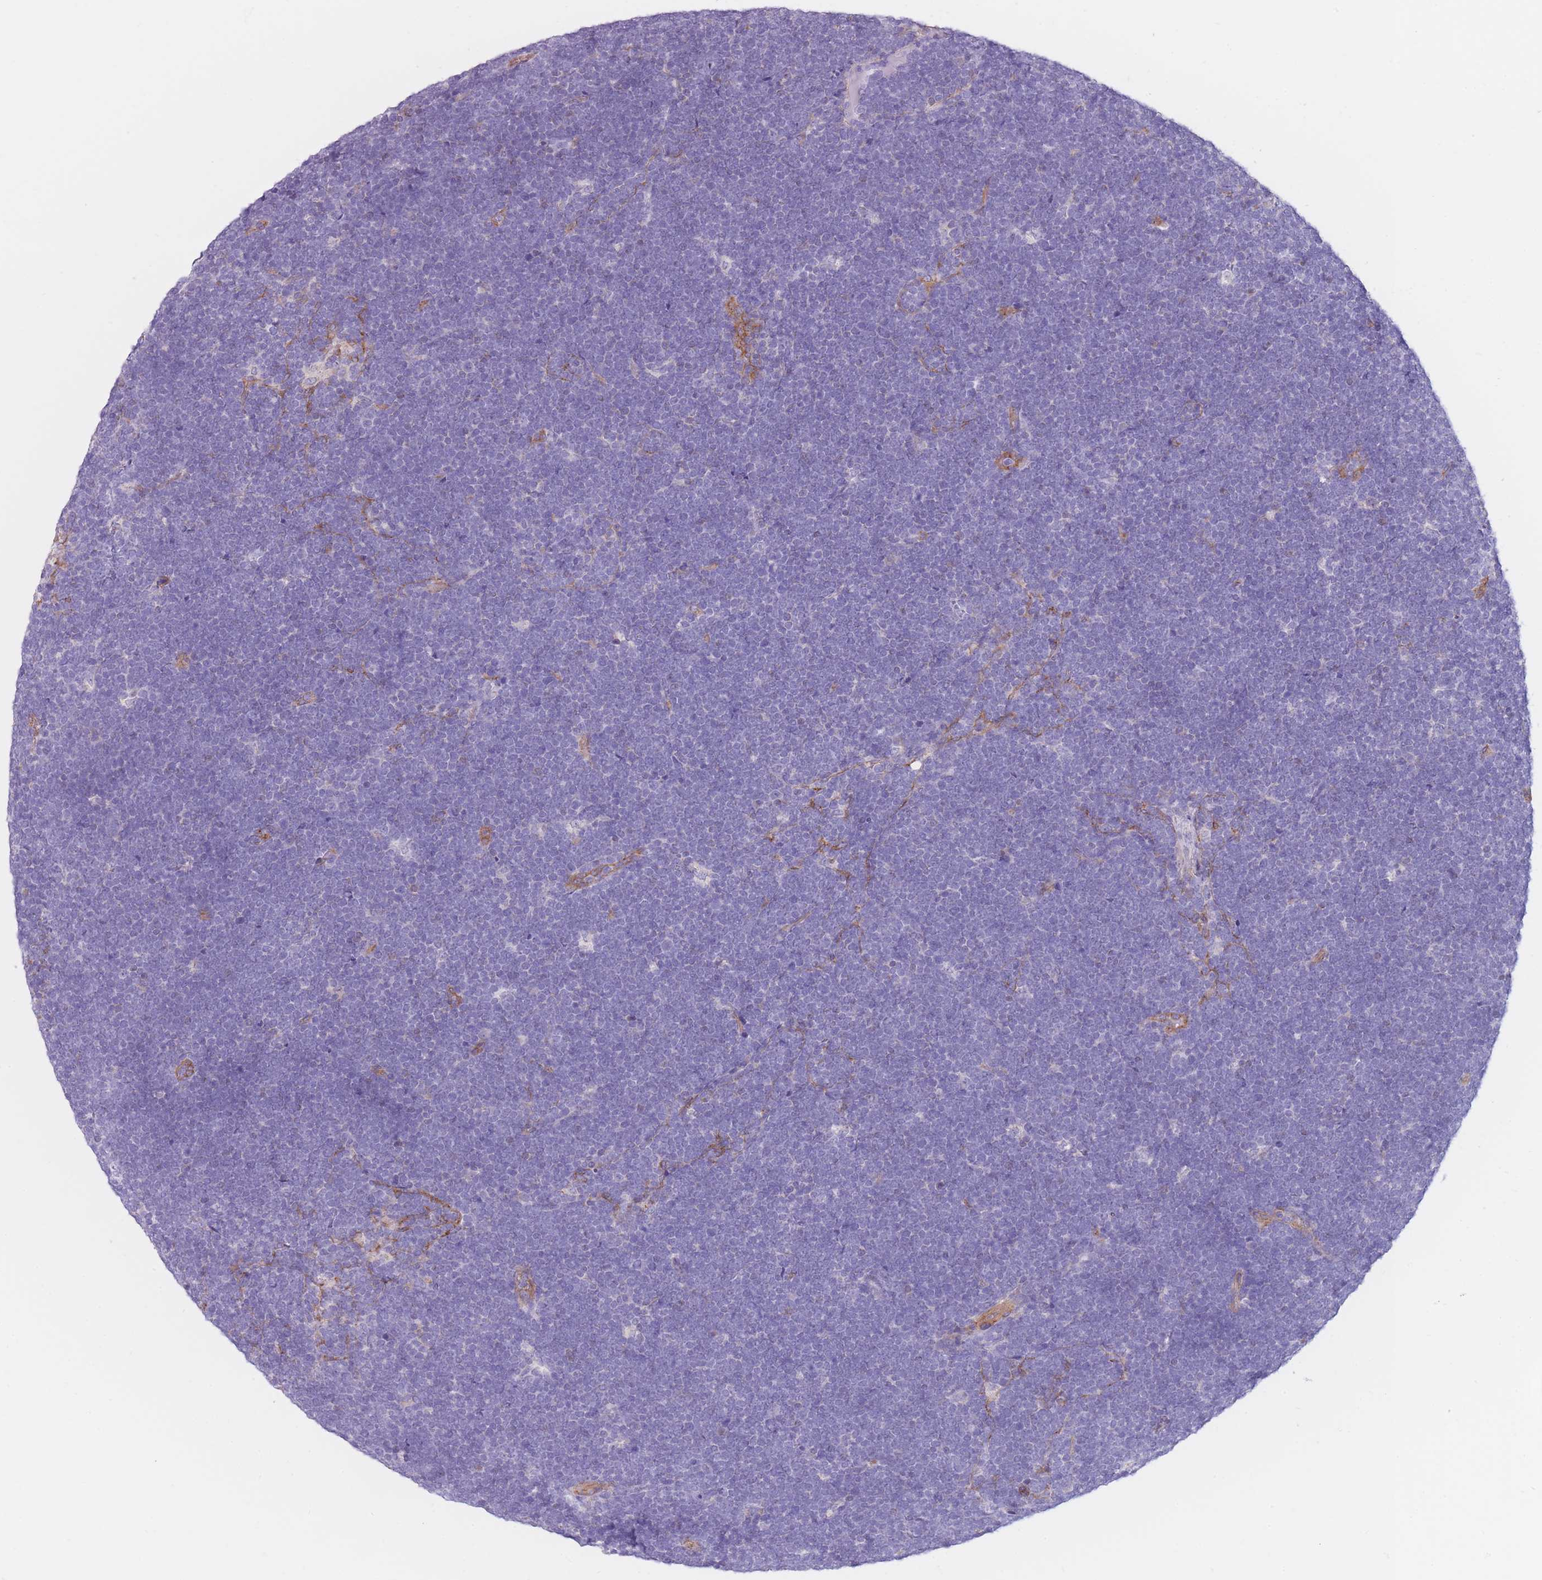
{"staining": {"intensity": "negative", "quantity": "none", "location": "none"}, "tissue": "lymphoma", "cell_type": "Tumor cells", "image_type": "cancer", "snomed": [{"axis": "morphology", "description": "Malignant lymphoma, non-Hodgkin's type, High grade"}, {"axis": "topography", "description": "Lymph node"}], "caption": "Immunohistochemical staining of high-grade malignant lymphoma, non-Hodgkin's type exhibits no significant staining in tumor cells. (DAB (3,3'-diaminobenzidine) IHC, high magnification).", "gene": "SERPINB3", "patient": {"sex": "male", "age": 13}}